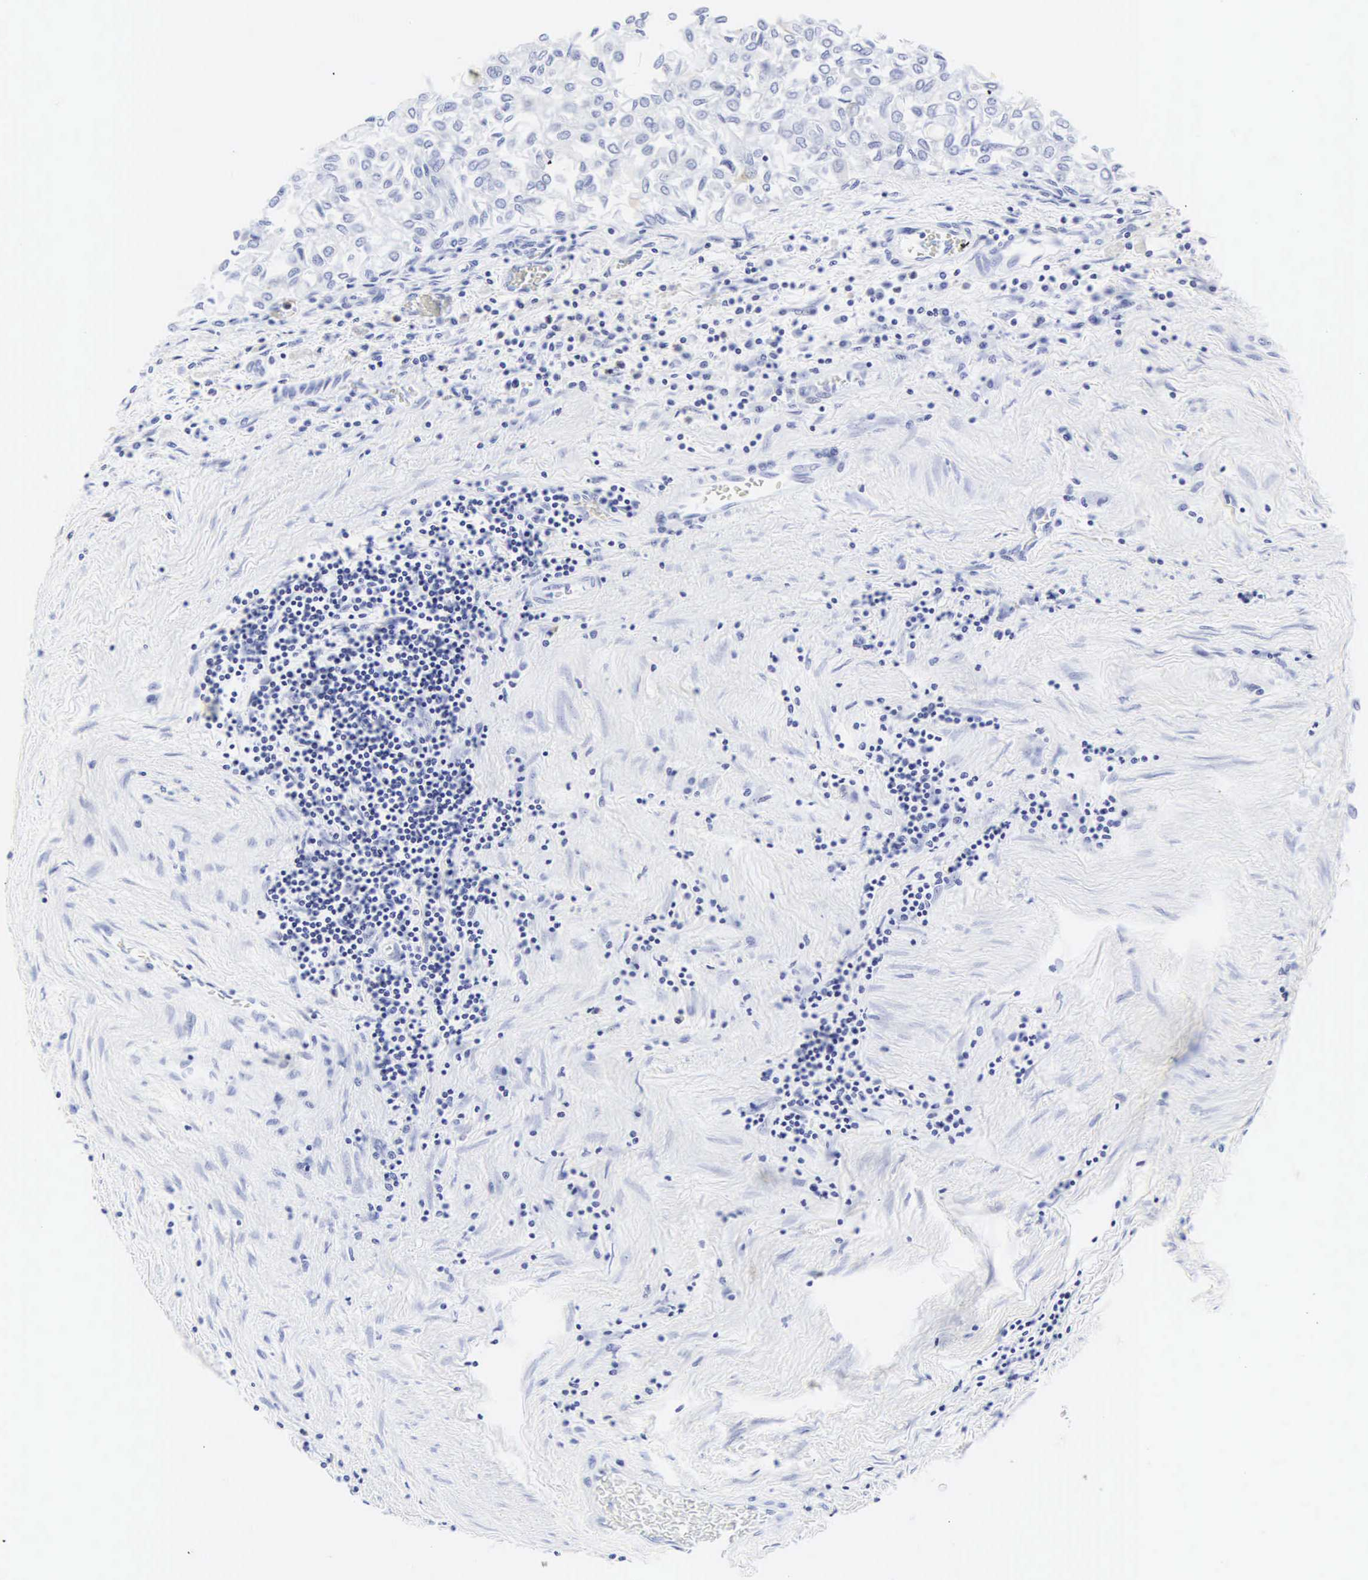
{"staining": {"intensity": "negative", "quantity": "none", "location": "none"}, "tissue": "urothelial cancer", "cell_type": "Tumor cells", "image_type": "cancer", "snomed": [{"axis": "morphology", "description": "Urothelial carcinoma, Low grade"}, {"axis": "topography", "description": "Urinary bladder"}], "caption": "There is no significant staining in tumor cells of urothelial carcinoma (low-grade). (DAB IHC, high magnification).", "gene": "CGB3", "patient": {"sex": "male", "age": 64}}